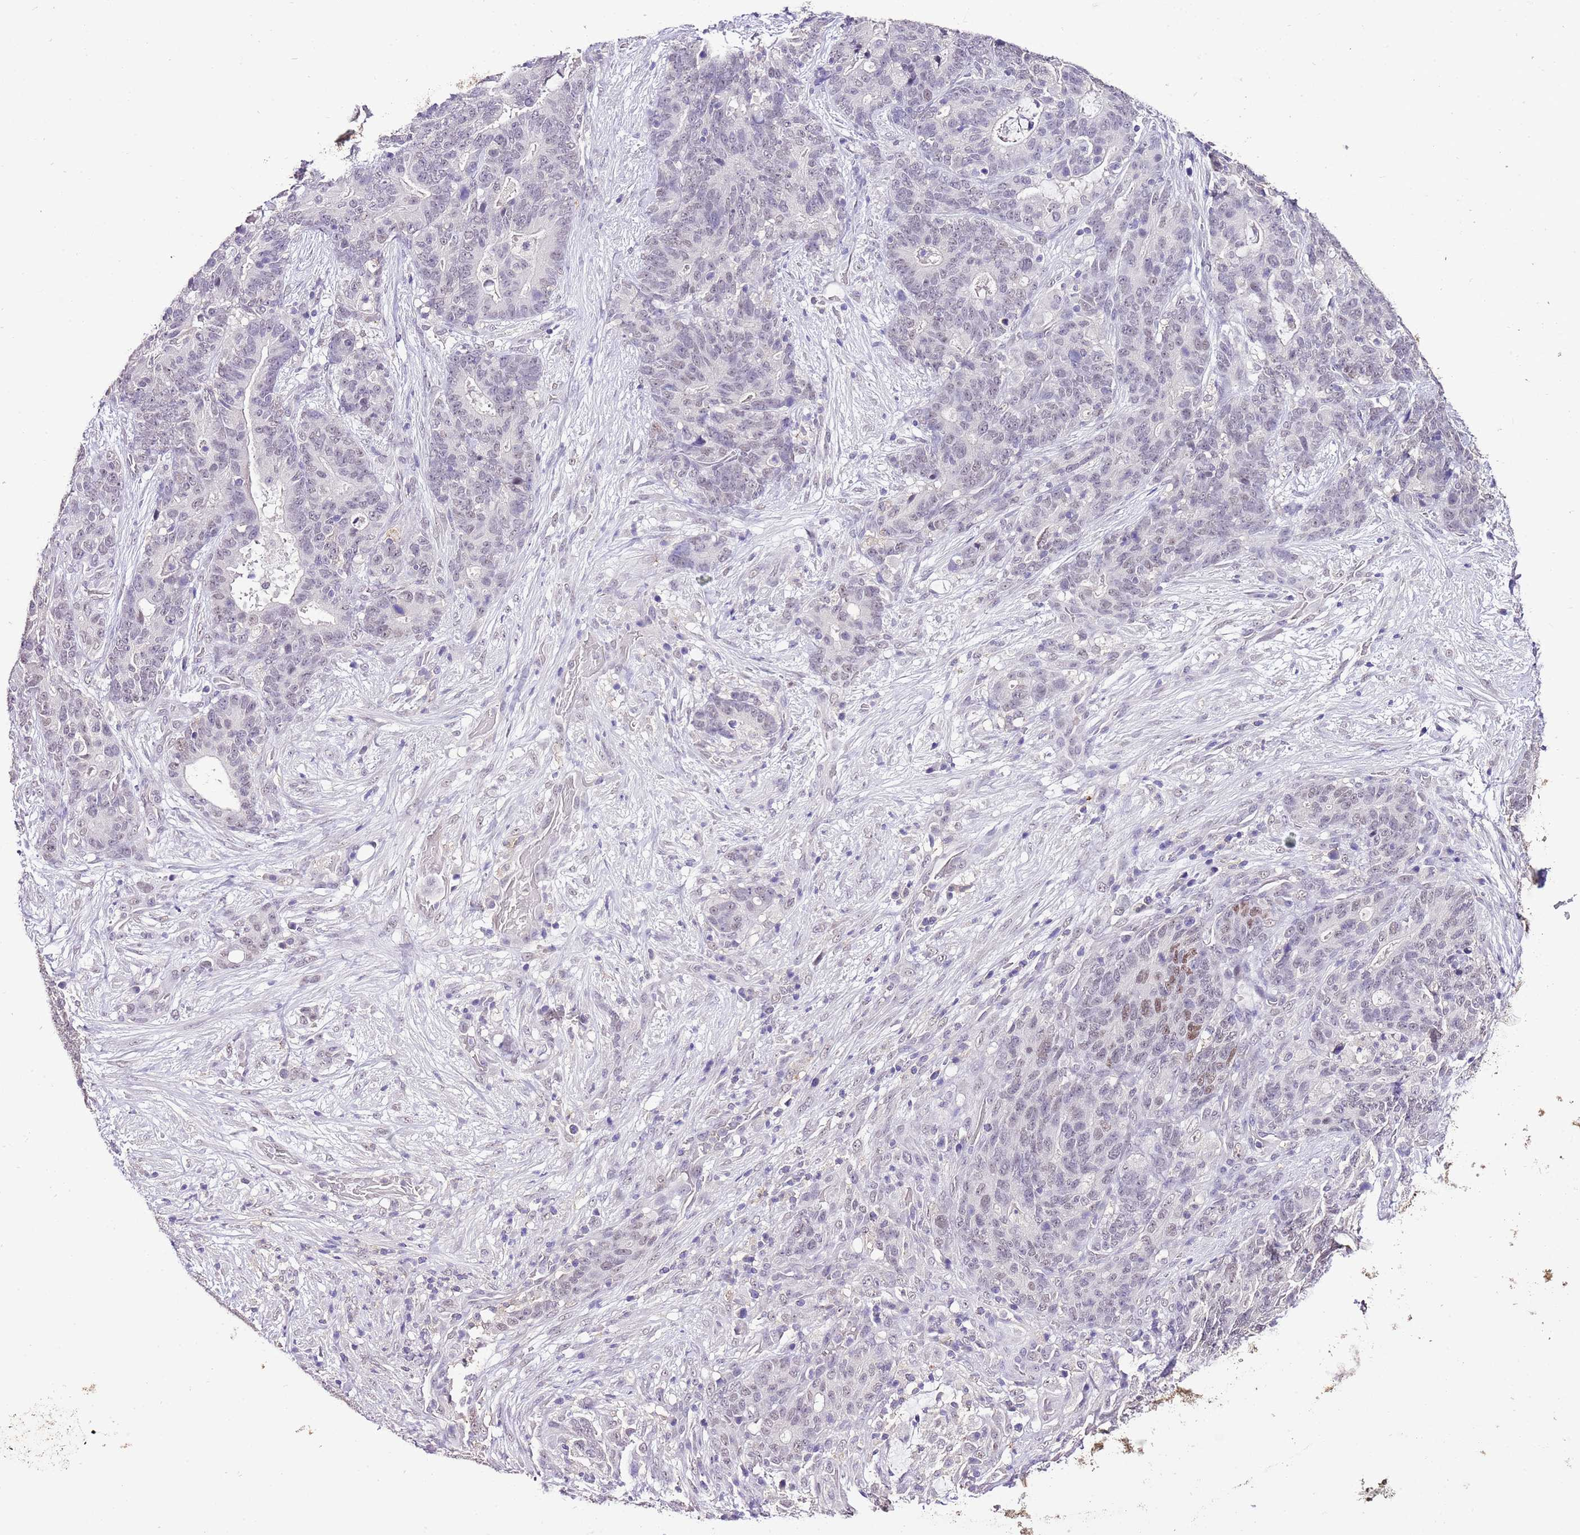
{"staining": {"intensity": "moderate", "quantity": "<25%", "location": "nuclear"}, "tissue": "stomach cancer", "cell_type": "Tumor cells", "image_type": "cancer", "snomed": [{"axis": "morphology", "description": "Normal tissue, NOS"}, {"axis": "morphology", "description": "Adenocarcinoma, NOS"}, {"axis": "topography", "description": "Stomach"}], "caption": "The immunohistochemical stain shows moderate nuclear staining in tumor cells of stomach cancer tissue.", "gene": "IZUMO4", "patient": {"sex": "female", "age": 64}}